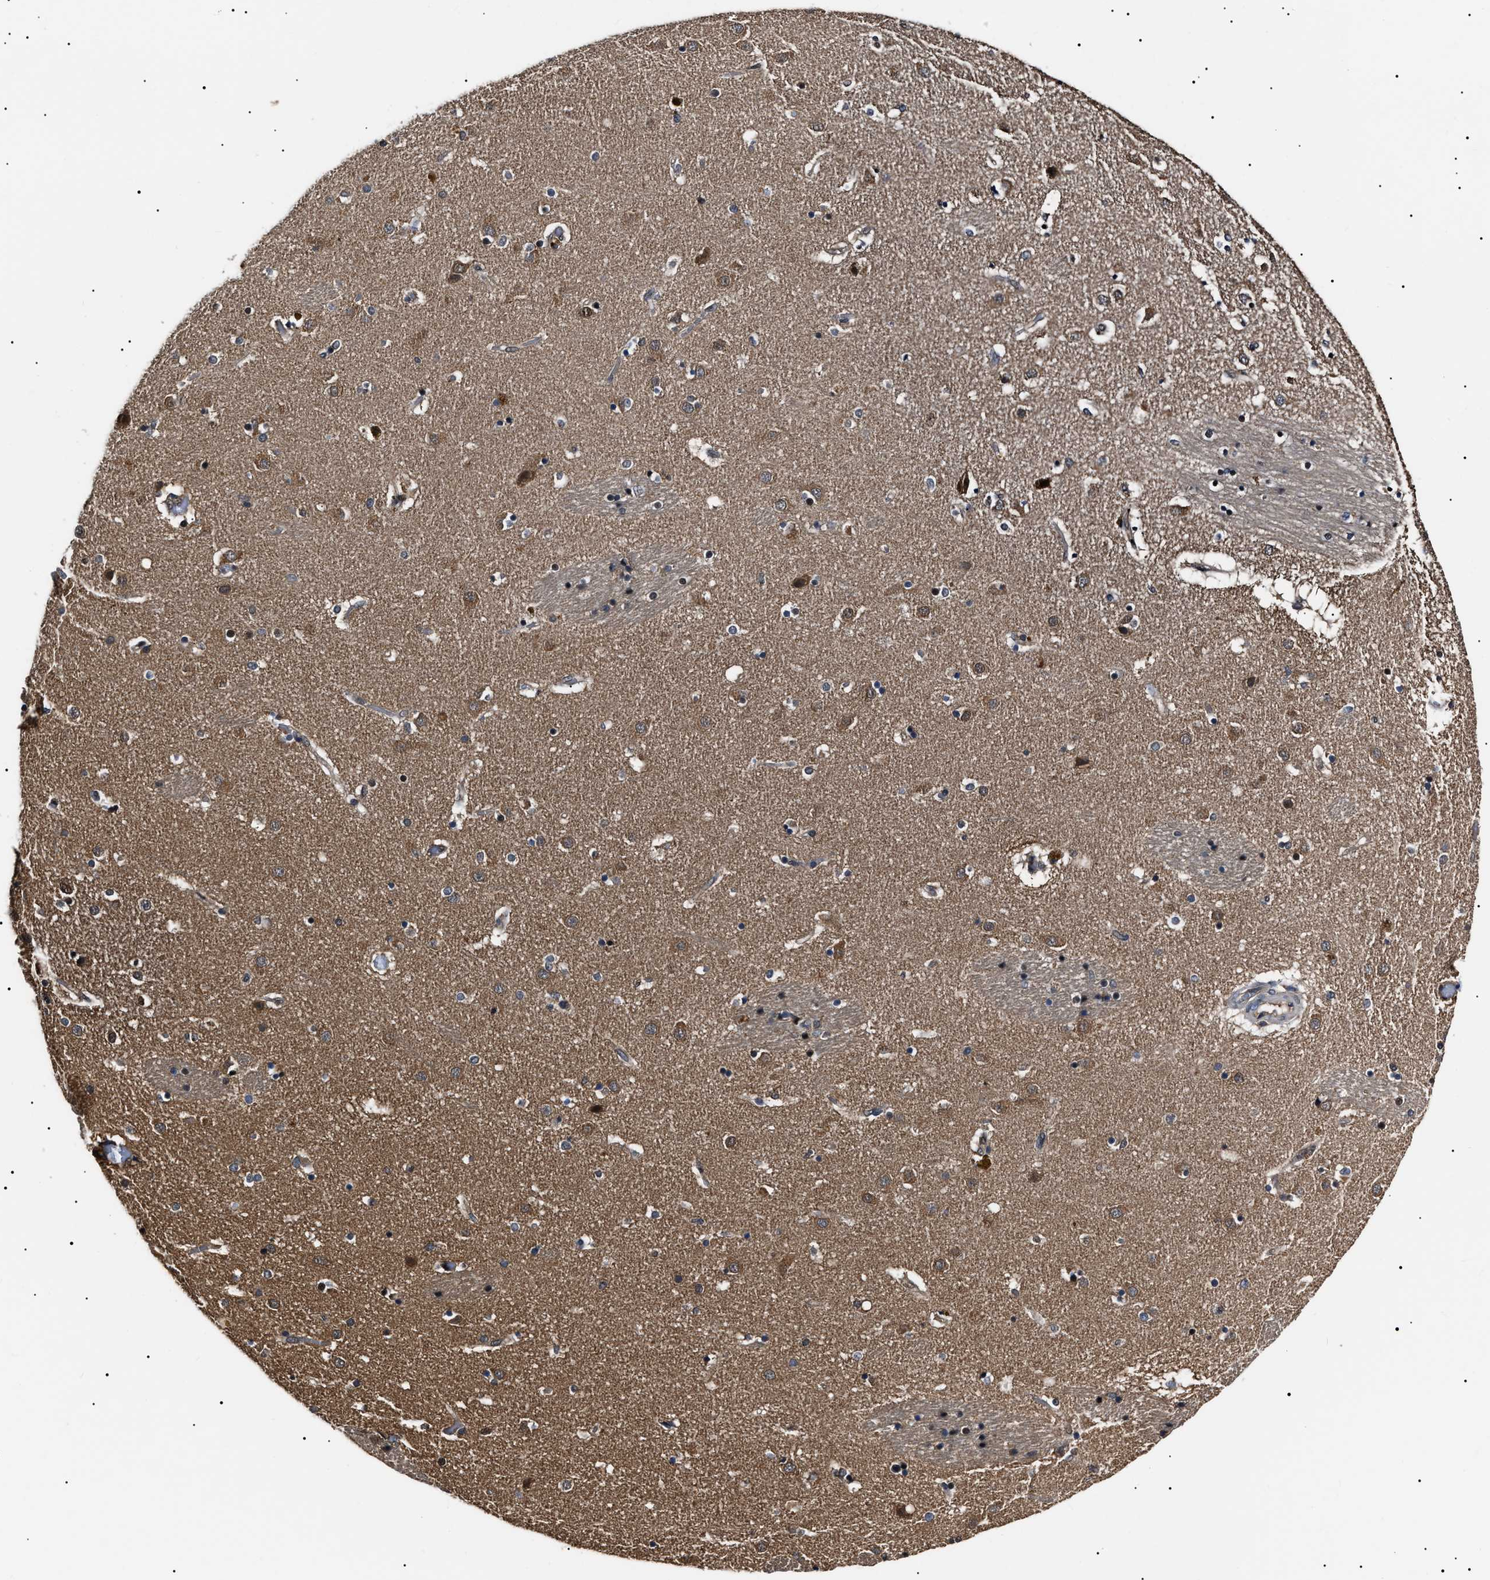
{"staining": {"intensity": "moderate", "quantity": "25%-75%", "location": "cytoplasmic/membranous"}, "tissue": "caudate", "cell_type": "Glial cells", "image_type": "normal", "snomed": [{"axis": "morphology", "description": "Normal tissue, NOS"}, {"axis": "topography", "description": "Lateral ventricle wall"}], "caption": "DAB (3,3'-diaminobenzidine) immunohistochemical staining of benign caudate displays moderate cytoplasmic/membranous protein expression in approximately 25%-75% of glial cells.", "gene": "CCT8", "patient": {"sex": "male", "age": 70}}